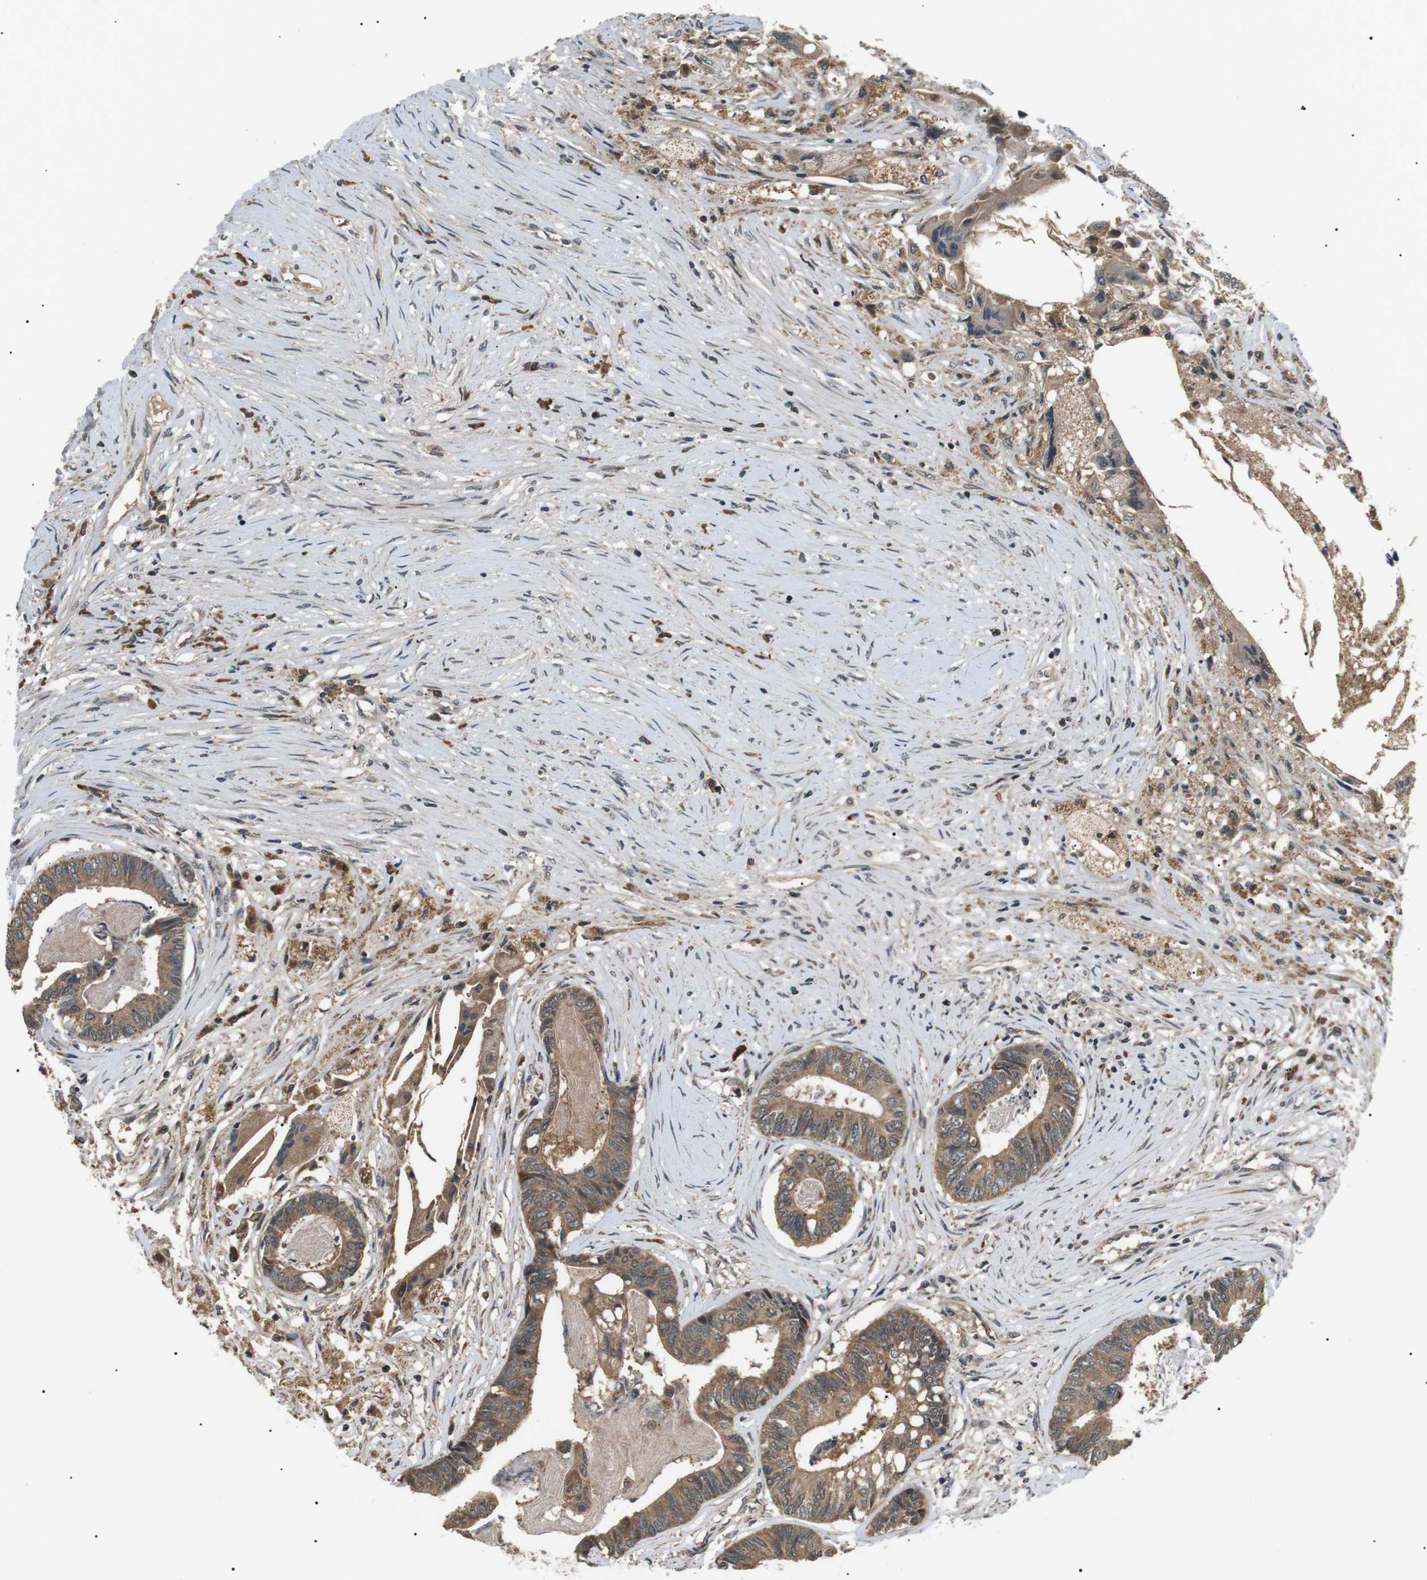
{"staining": {"intensity": "moderate", "quantity": ">75%", "location": "cytoplasmic/membranous"}, "tissue": "colorectal cancer", "cell_type": "Tumor cells", "image_type": "cancer", "snomed": [{"axis": "morphology", "description": "Adenocarcinoma, NOS"}, {"axis": "topography", "description": "Rectum"}], "caption": "About >75% of tumor cells in colorectal cancer (adenocarcinoma) exhibit moderate cytoplasmic/membranous protein expression as visualized by brown immunohistochemical staining.", "gene": "HSPA13", "patient": {"sex": "male", "age": 63}}